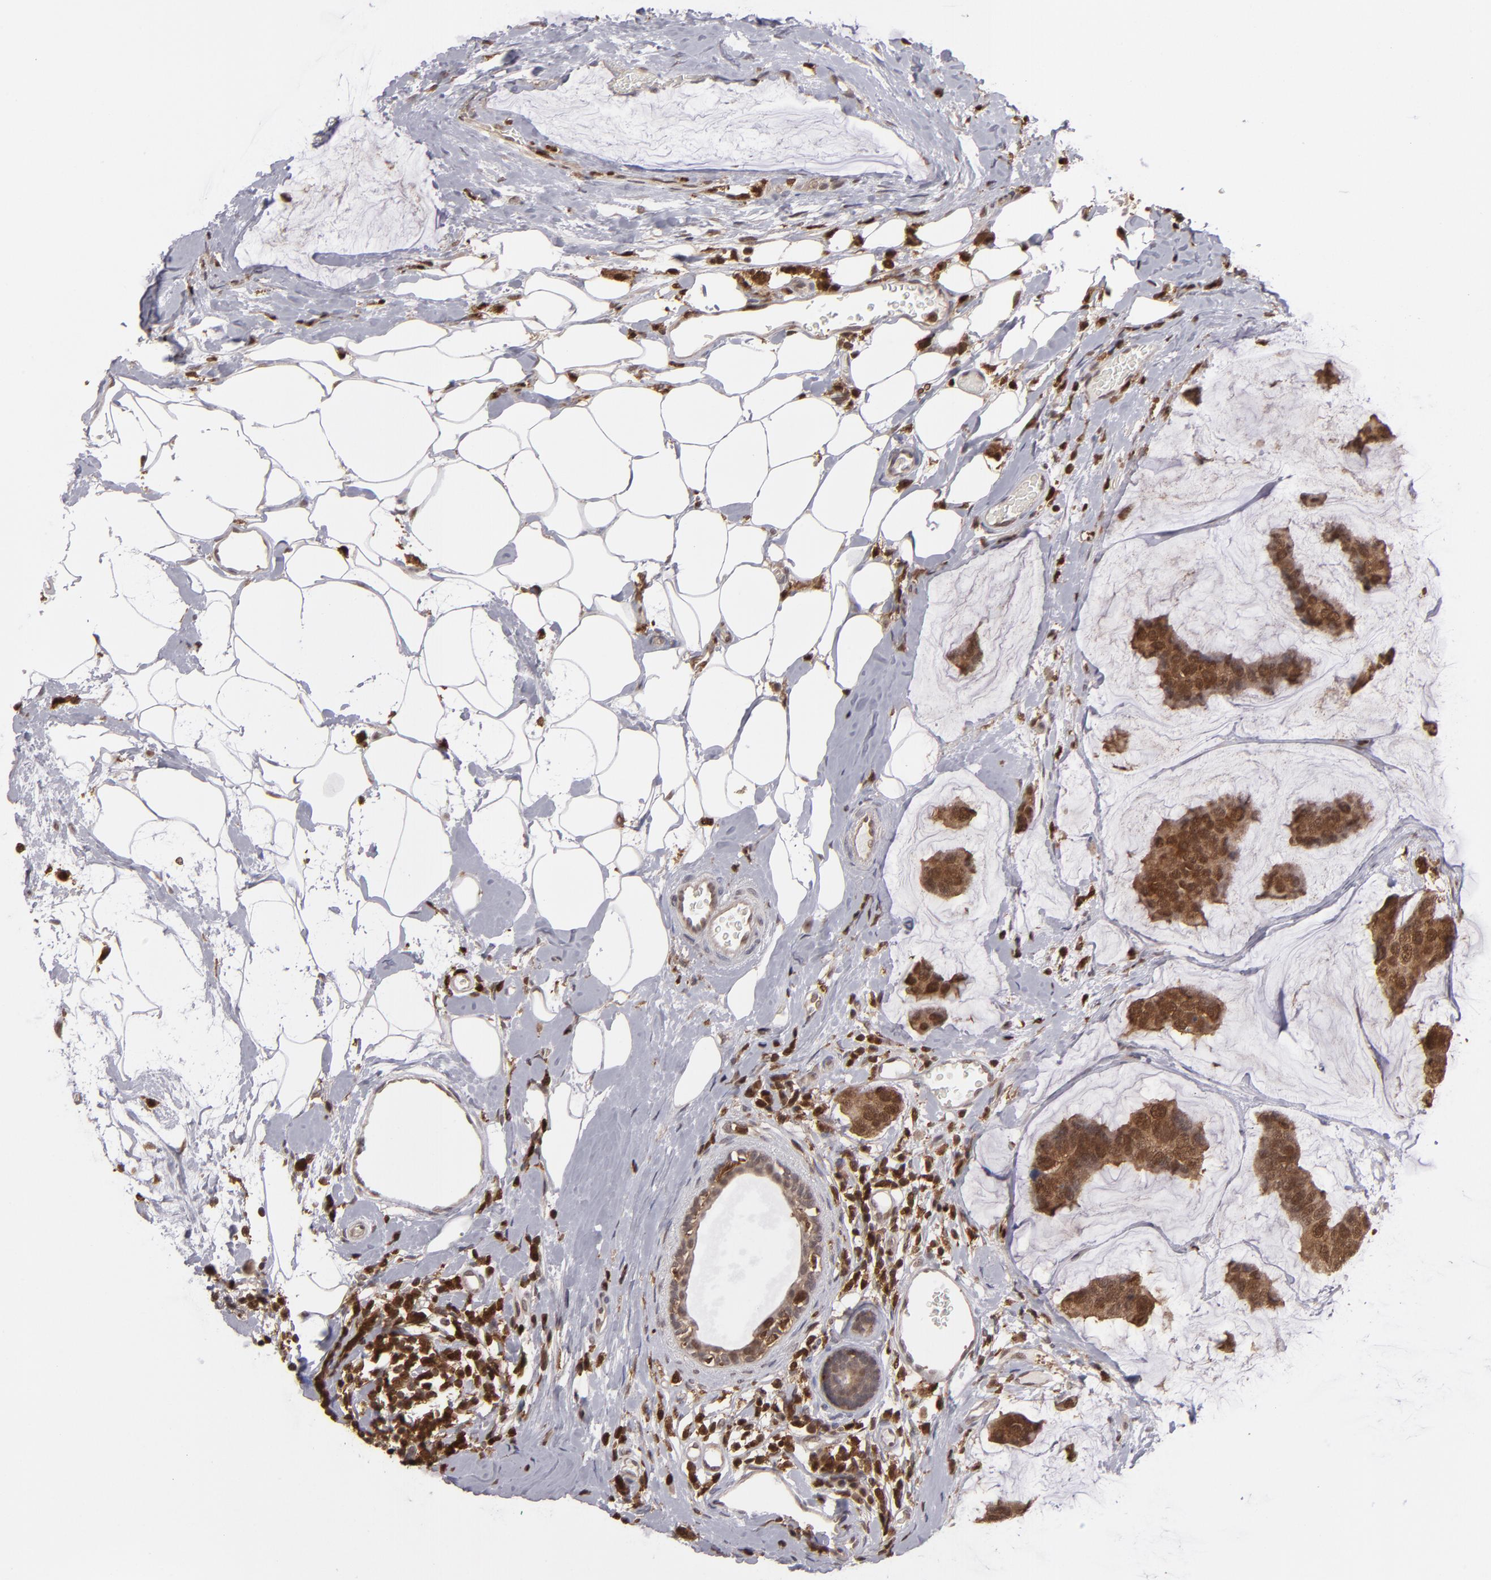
{"staining": {"intensity": "moderate", "quantity": ">75%", "location": "cytoplasmic/membranous,nuclear"}, "tissue": "breast cancer", "cell_type": "Tumor cells", "image_type": "cancer", "snomed": [{"axis": "morphology", "description": "Normal tissue, NOS"}, {"axis": "morphology", "description": "Duct carcinoma"}, {"axis": "topography", "description": "Breast"}], "caption": "DAB (3,3'-diaminobenzidine) immunohistochemical staining of breast cancer demonstrates moderate cytoplasmic/membranous and nuclear protein expression in about >75% of tumor cells. The staining is performed using DAB brown chromogen to label protein expression. The nuclei are counter-stained blue using hematoxylin.", "gene": "GRB2", "patient": {"sex": "female", "age": 50}}